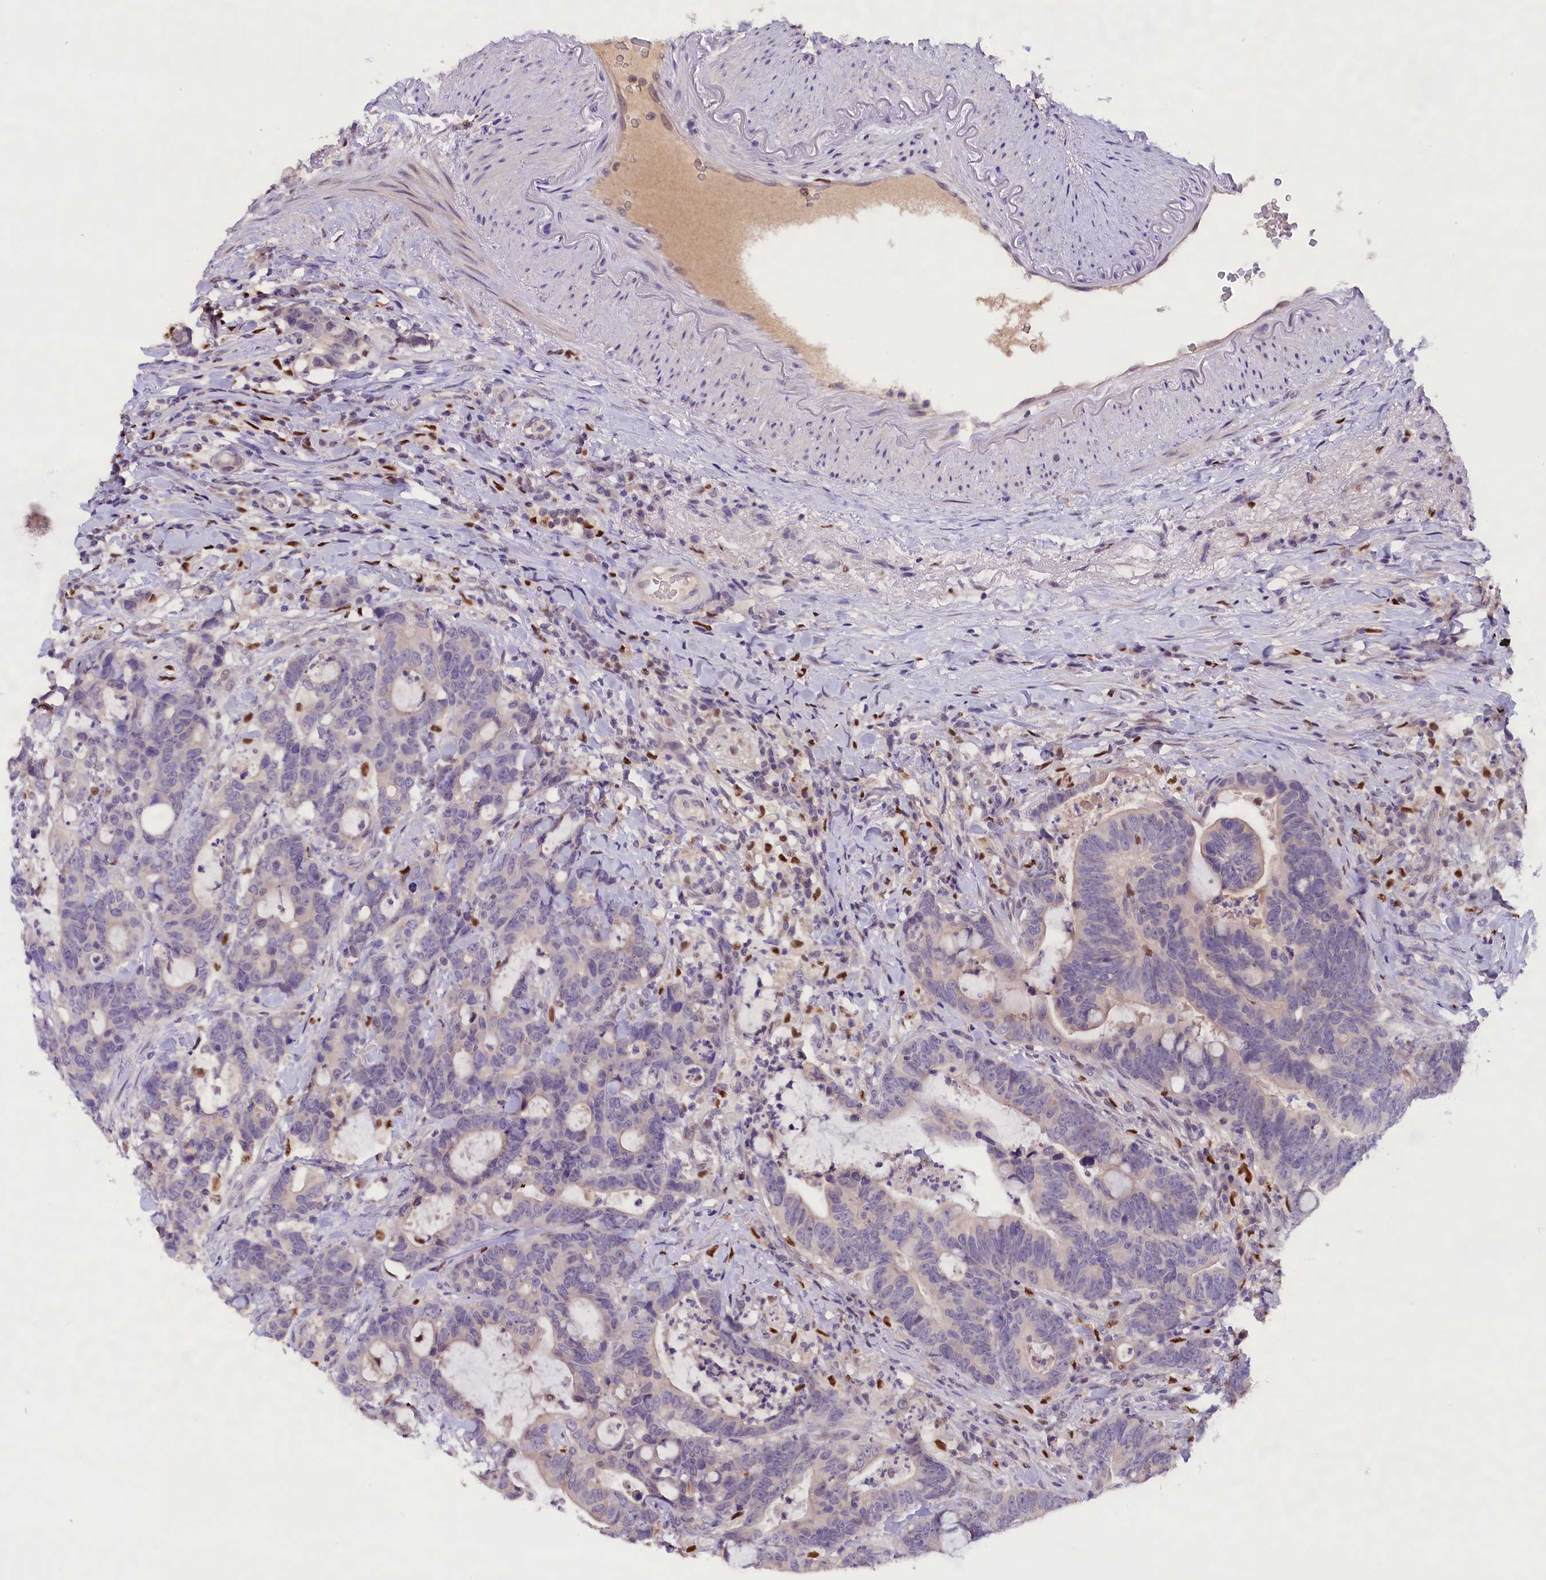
{"staining": {"intensity": "negative", "quantity": "none", "location": "none"}, "tissue": "colorectal cancer", "cell_type": "Tumor cells", "image_type": "cancer", "snomed": [{"axis": "morphology", "description": "Adenocarcinoma, NOS"}, {"axis": "topography", "description": "Colon"}], "caption": "Tumor cells show no significant positivity in colorectal cancer.", "gene": "BTBD9", "patient": {"sex": "female", "age": 82}}